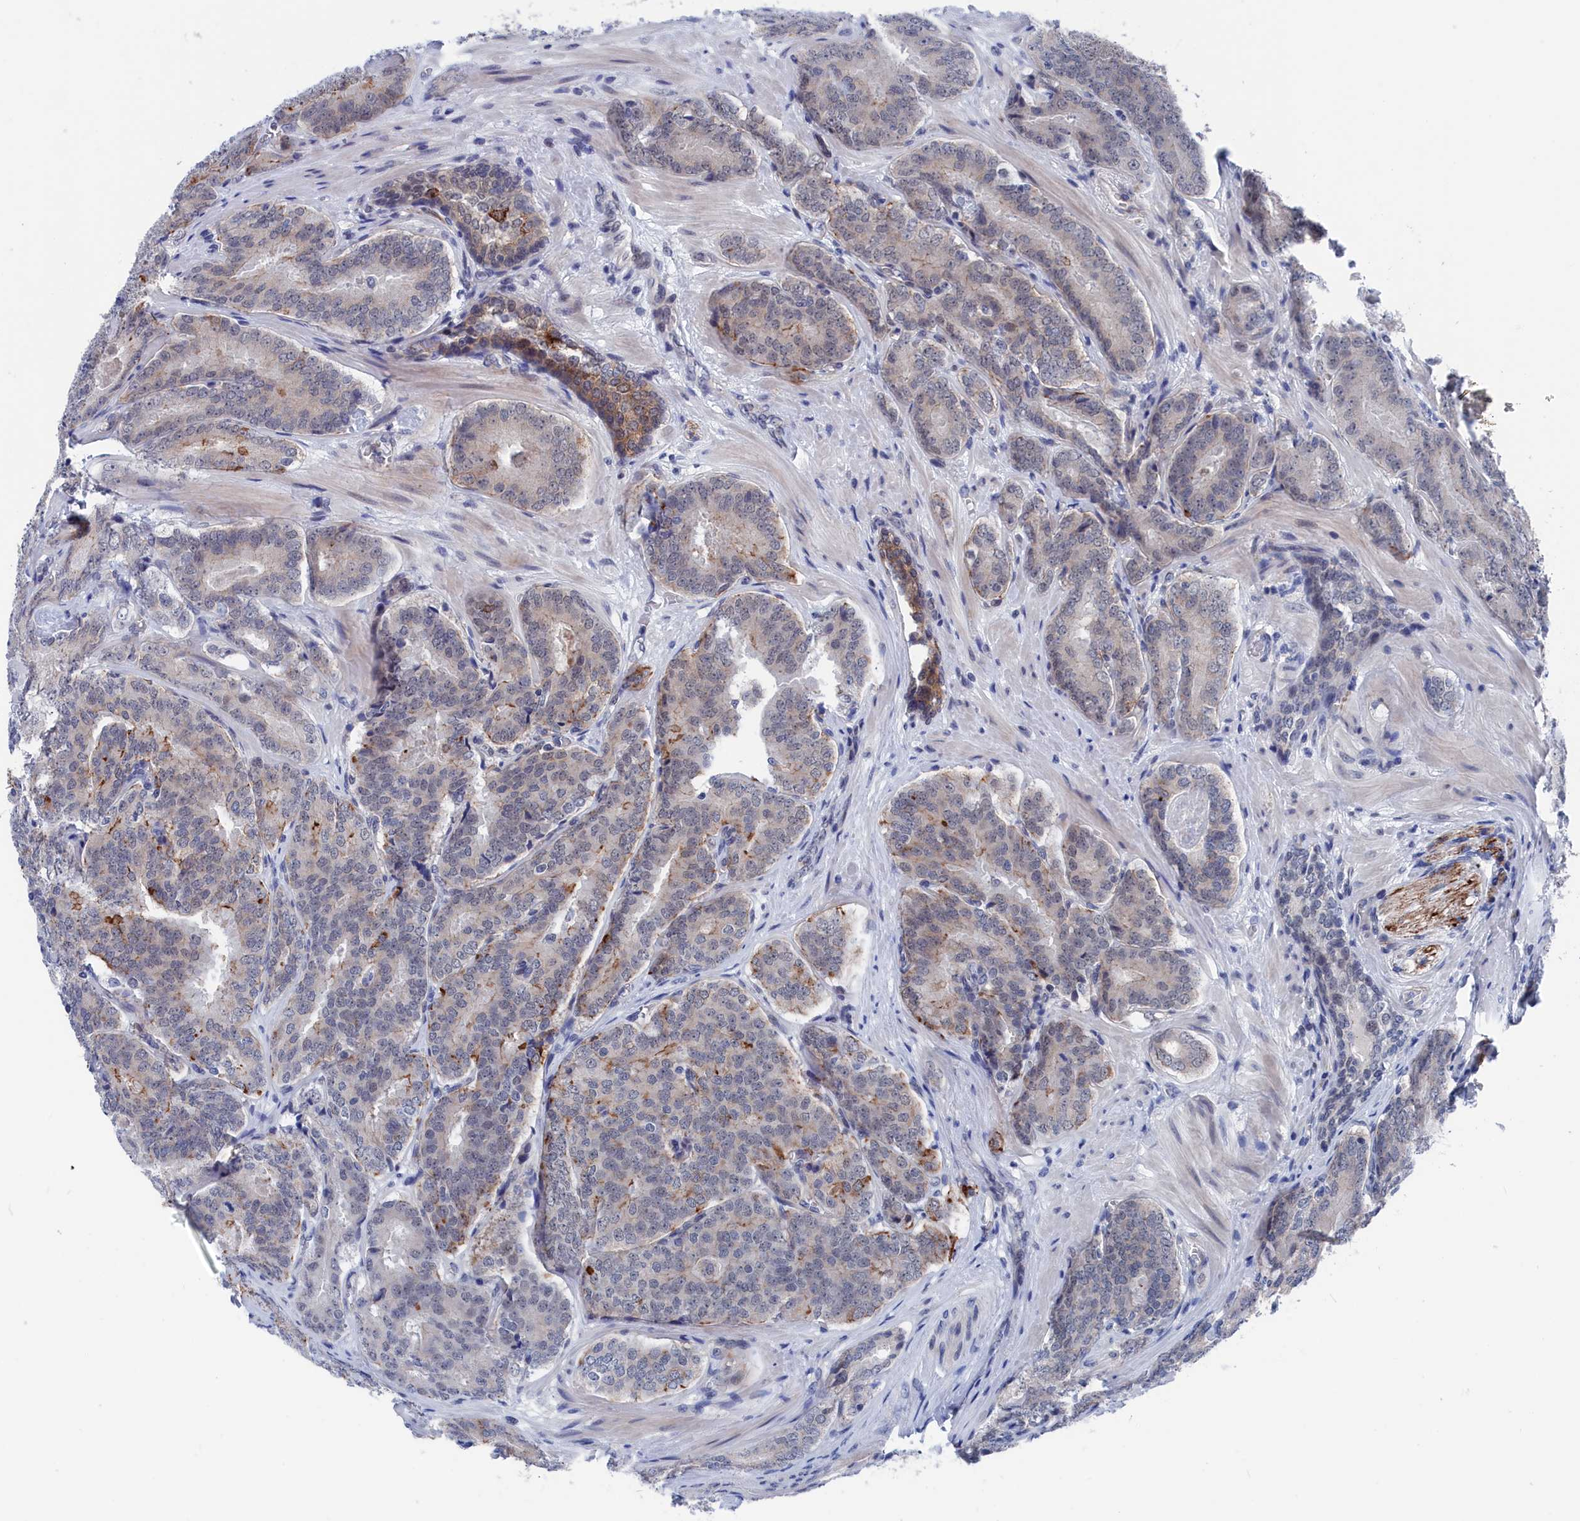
{"staining": {"intensity": "negative", "quantity": "none", "location": "none"}, "tissue": "prostate cancer", "cell_type": "Tumor cells", "image_type": "cancer", "snomed": [{"axis": "morphology", "description": "Adenocarcinoma, High grade"}, {"axis": "topography", "description": "Prostate"}], "caption": "Prostate cancer was stained to show a protein in brown. There is no significant expression in tumor cells.", "gene": "MARCHF3", "patient": {"sex": "male", "age": 63}}